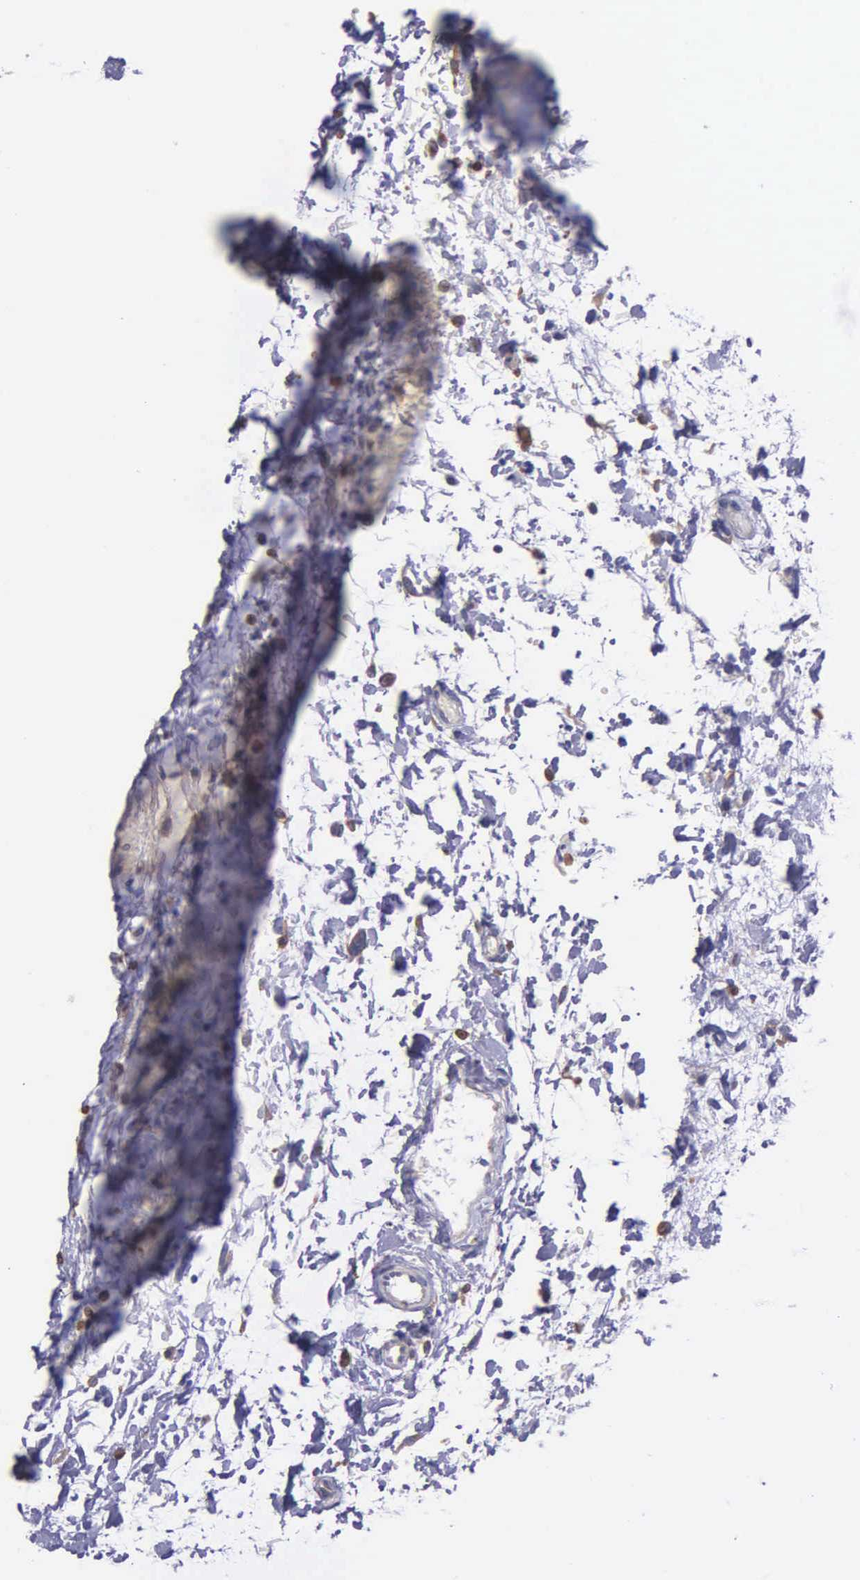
{"staining": {"intensity": "weak", "quantity": ">75%", "location": "cytoplasmic/membranous"}, "tissue": "urinary bladder", "cell_type": "Urothelial cells", "image_type": "normal", "snomed": [{"axis": "morphology", "description": "Adenocarcinoma, NOS"}, {"axis": "topography", "description": "Urinary bladder"}], "caption": "The micrograph reveals staining of benign urinary bladder, revealing weak cytoplasmic/membranous protein expression (brown color) within urothelial cells.", "gene": "ZC3H12B", "patient": {"sex": "male", "age": 61}}